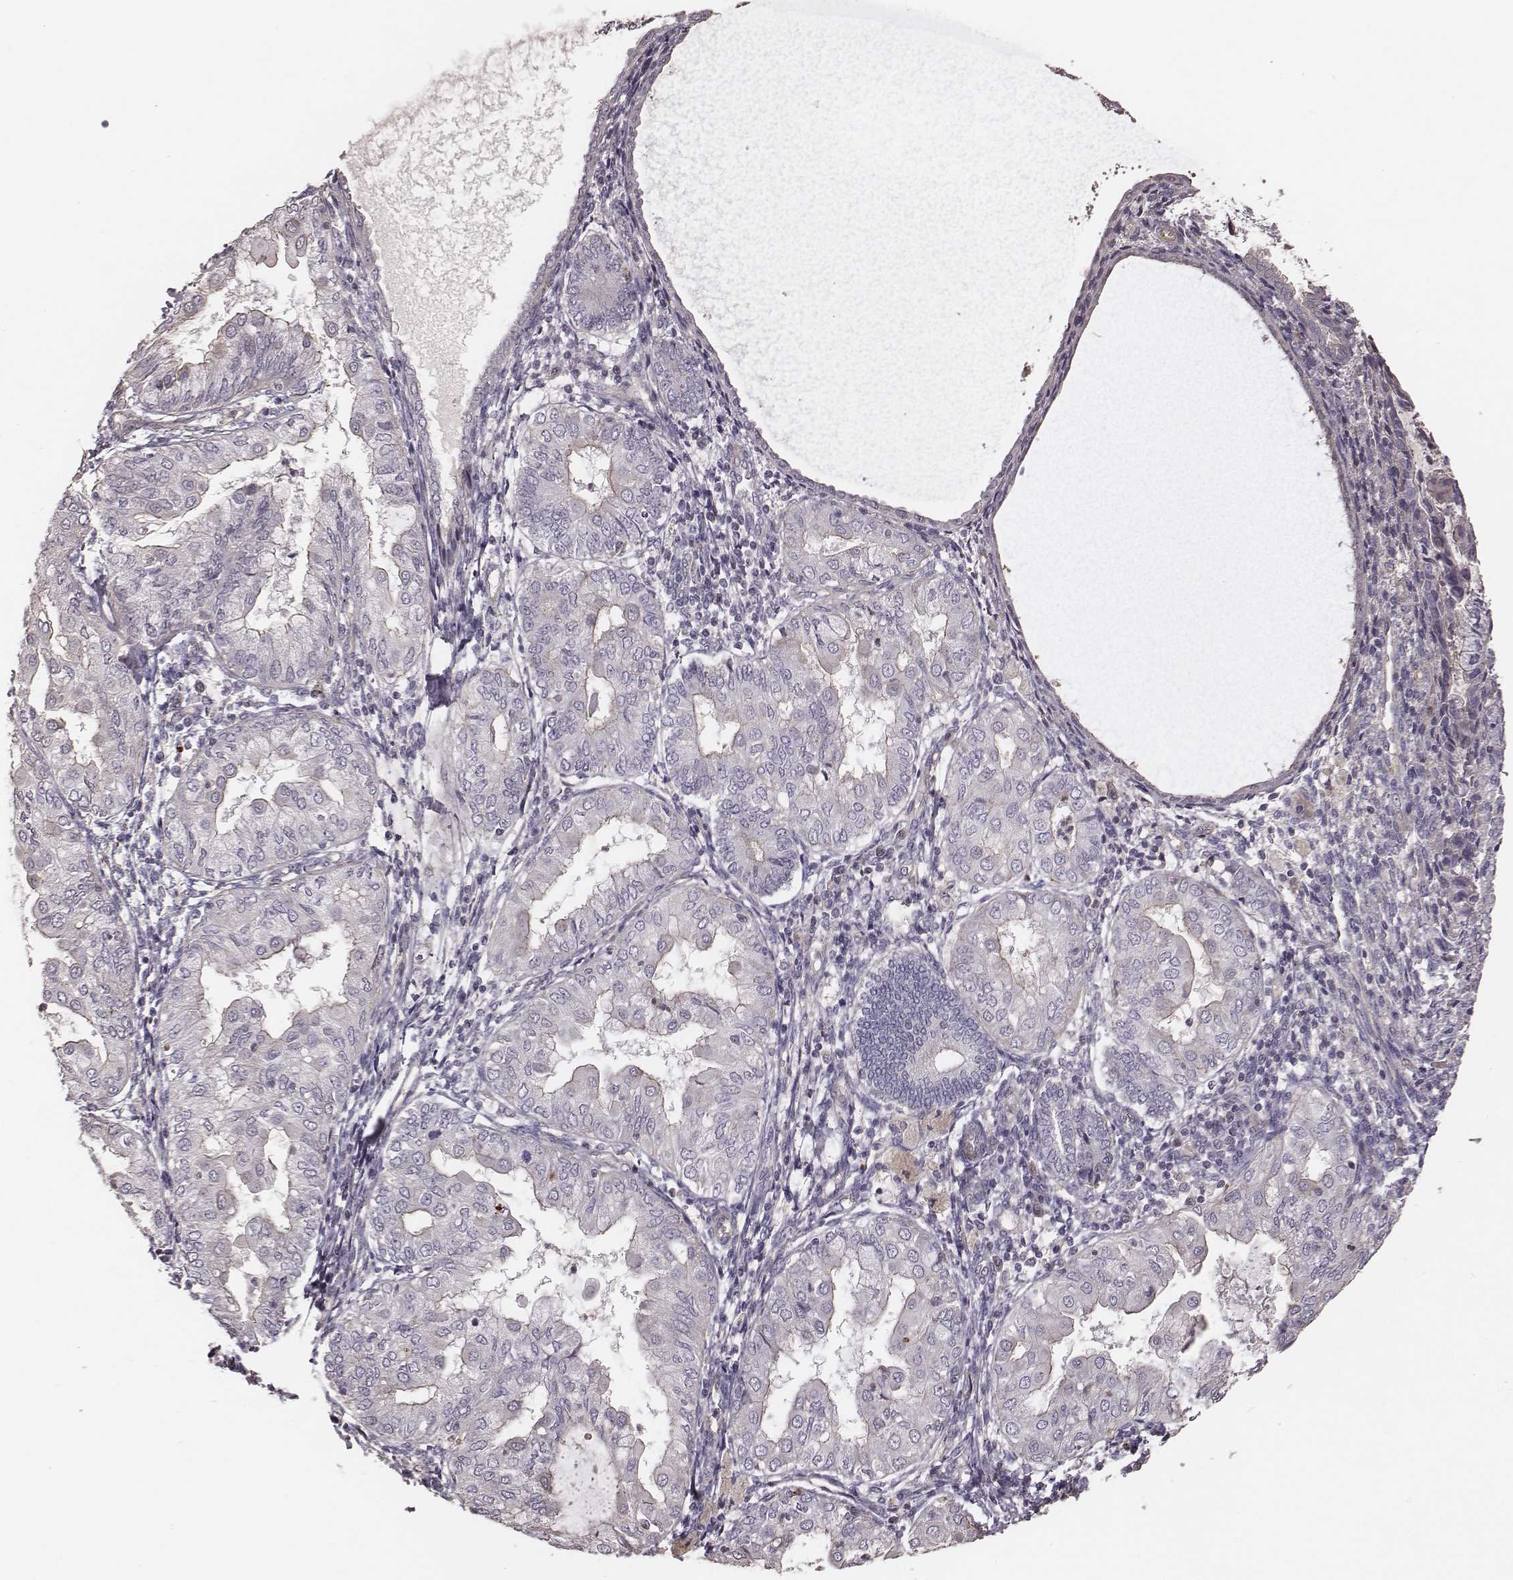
{"staining": {"intensity": "negative", "quantity": "none", "location": "none"}, "tissue": "endometrial cancer", "cell_type": "Tumor cells", "image_type": "cancer", "snomed": [{"axis": "morphology", "description": "Adenocarcinoma, NOS"}, {"axis": "topography", "description": "Endometrium"}], "caption": "Immunohistochemistry (IHC) photomicrograph of endometrial cancer stained for a protein (brown), which displays no expression in tumor cells.", "gene": "OTOGL", "patient": {"sex": "female", "age": 68}}